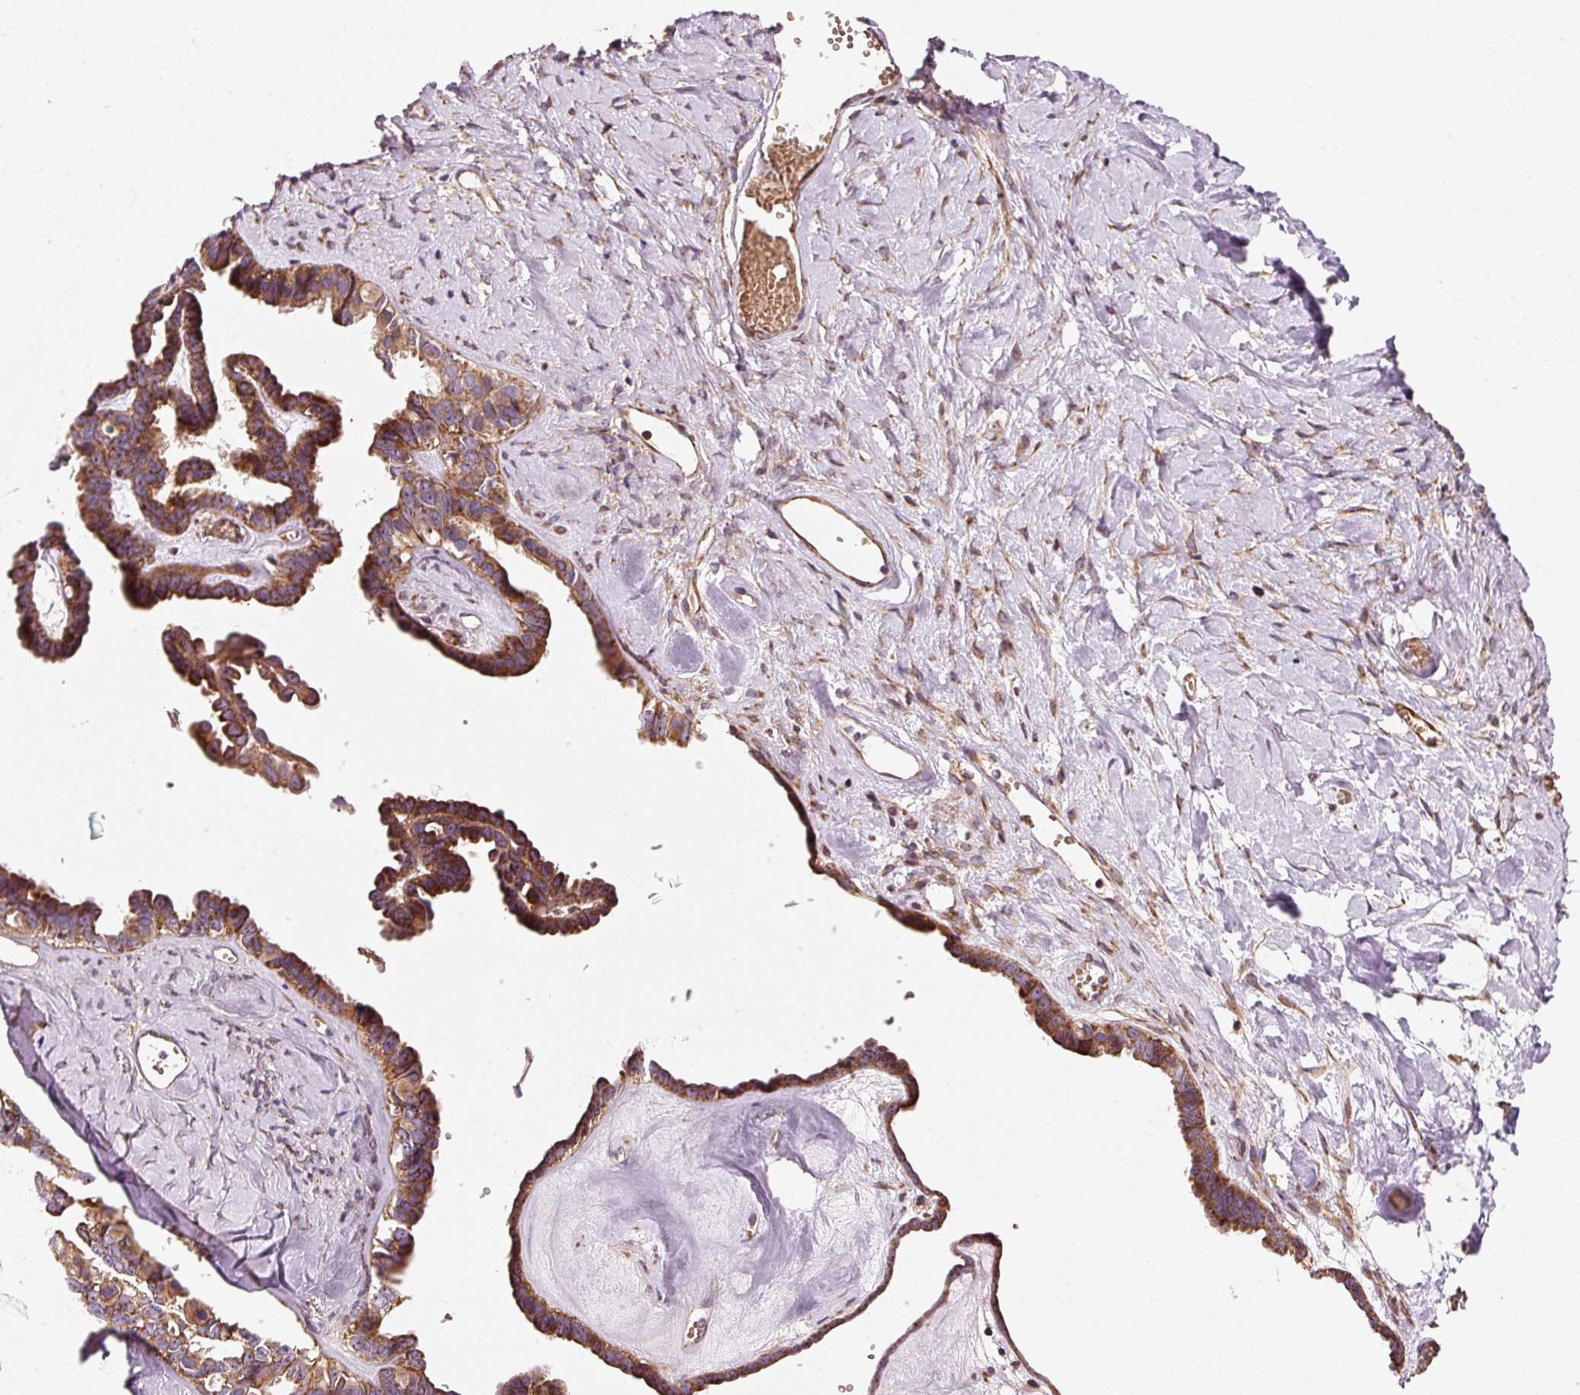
{"staining": {"intensity": "strong", "quantity": ">75%", "location": "cytoplasmic/membranous"}, "tissue": "ovarian cancer", "cell_type": "Tumor cells", "image_type": "cancer", "snomed": [{"axis": "morphology", "description": "Cystadenocarcinoma, serous, NOS"}, {"axis": "topography", "description": "Ovary"}], "caption": "Ovarian cancer (serous cystadenocarcinoma) stained with a brown dye exhibits strong cytoplasmic/membranous positive expression in approximately >75% of tumor cells.", "gene": "ISCU", "patient": {"sex": "female", "age": 69}}